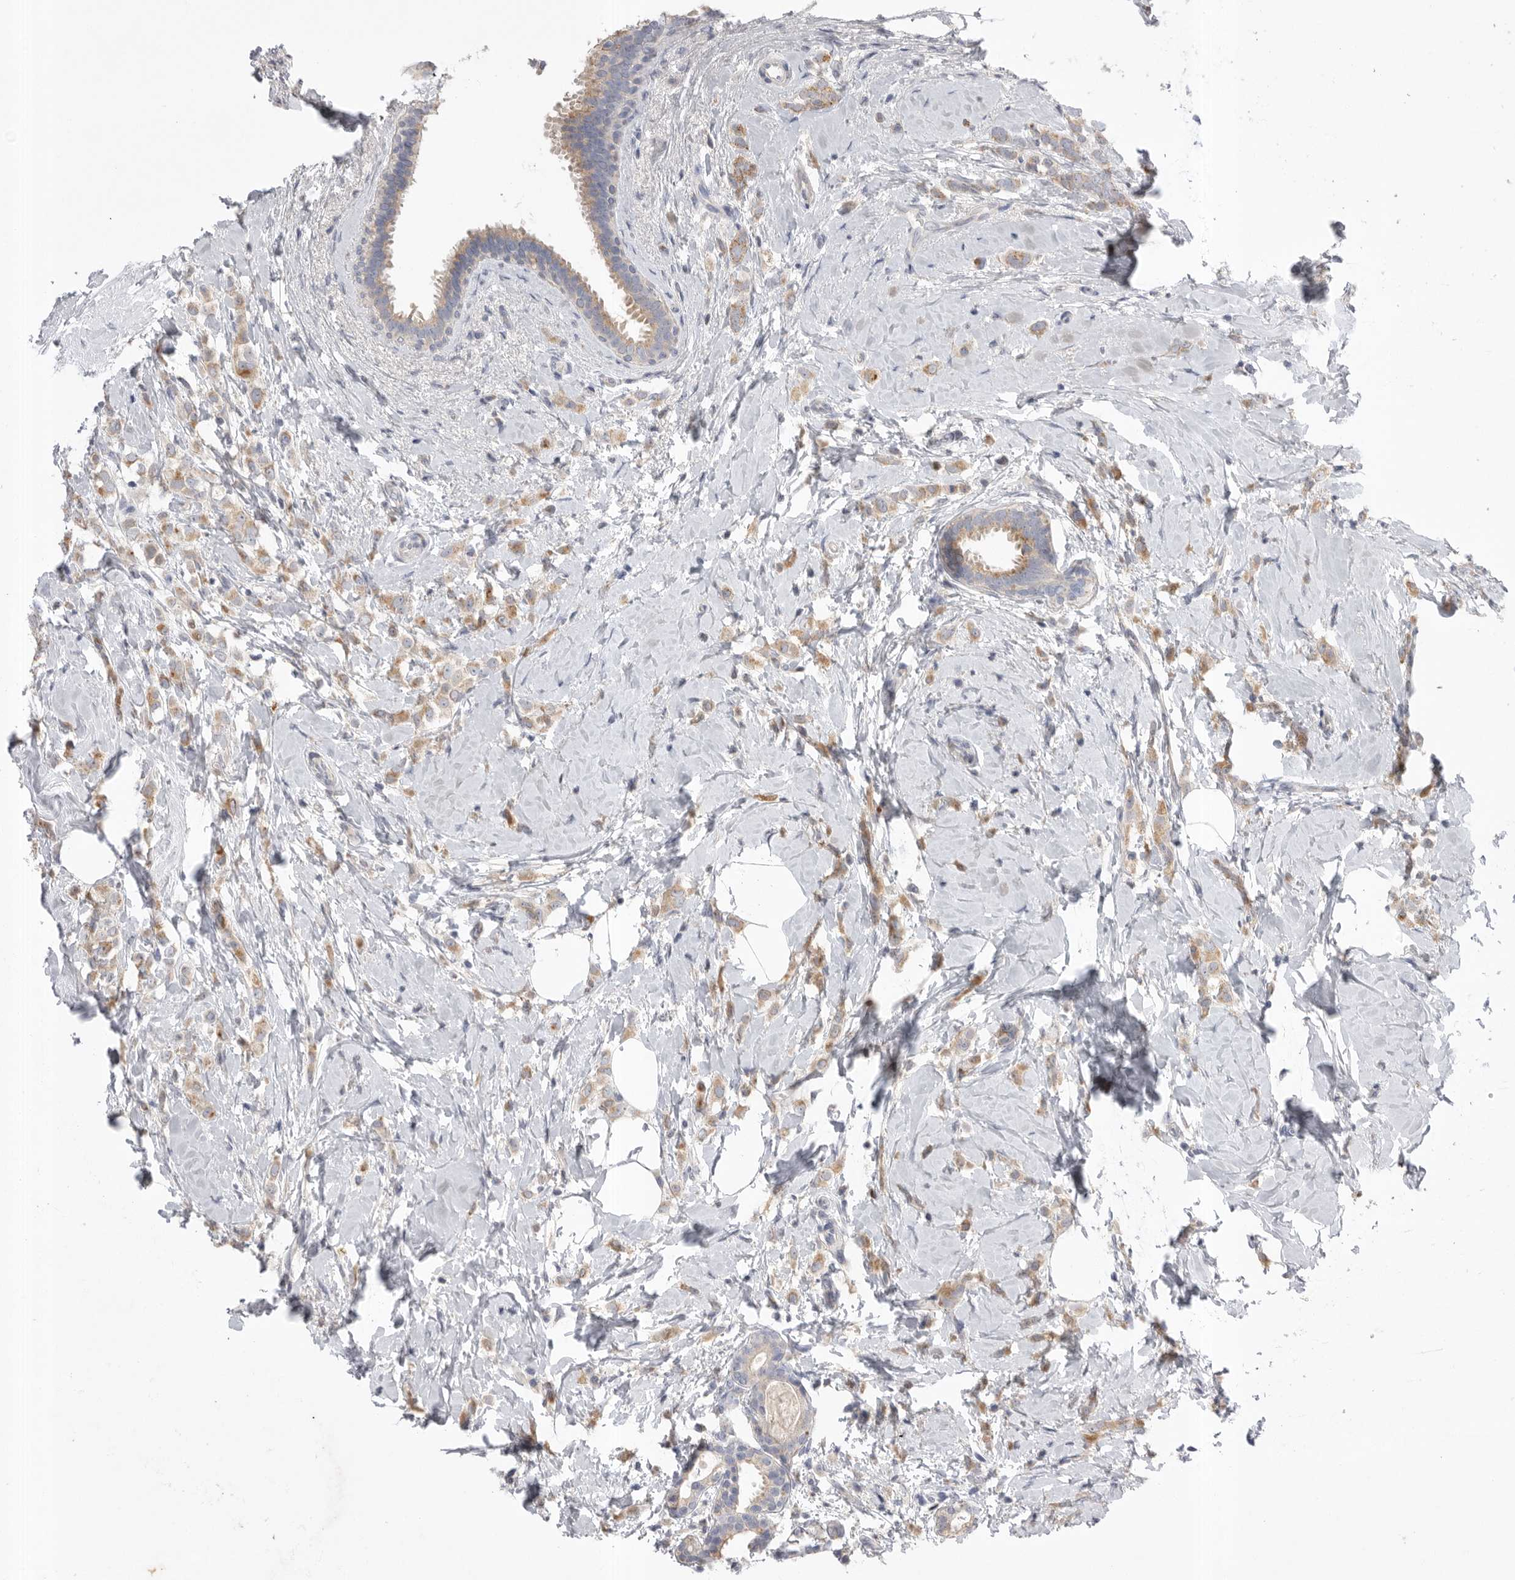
{"staining": {"intensity": "weak", "quantity": ">75%", "location": "cytoplasmic/membranous"}, "tissue": "breast cancer", "cell_type": "Tumor cells", "image_type": "cancer", "snomed": [{"axis": "morphology", "description": "Lobular carcinoma"}, {"axis": "topography", "description": "Breast"}], "caption": "Immunohistochemistry (IHC) image of human breast lobular carcinoma stained for a protein (brown), which shows low levels of weak cytoplasmic/membranous positivity in approximately >75% of tumor cells.", "gene": "CCDC126", "patient": {"sex": "female", "age": 47}}